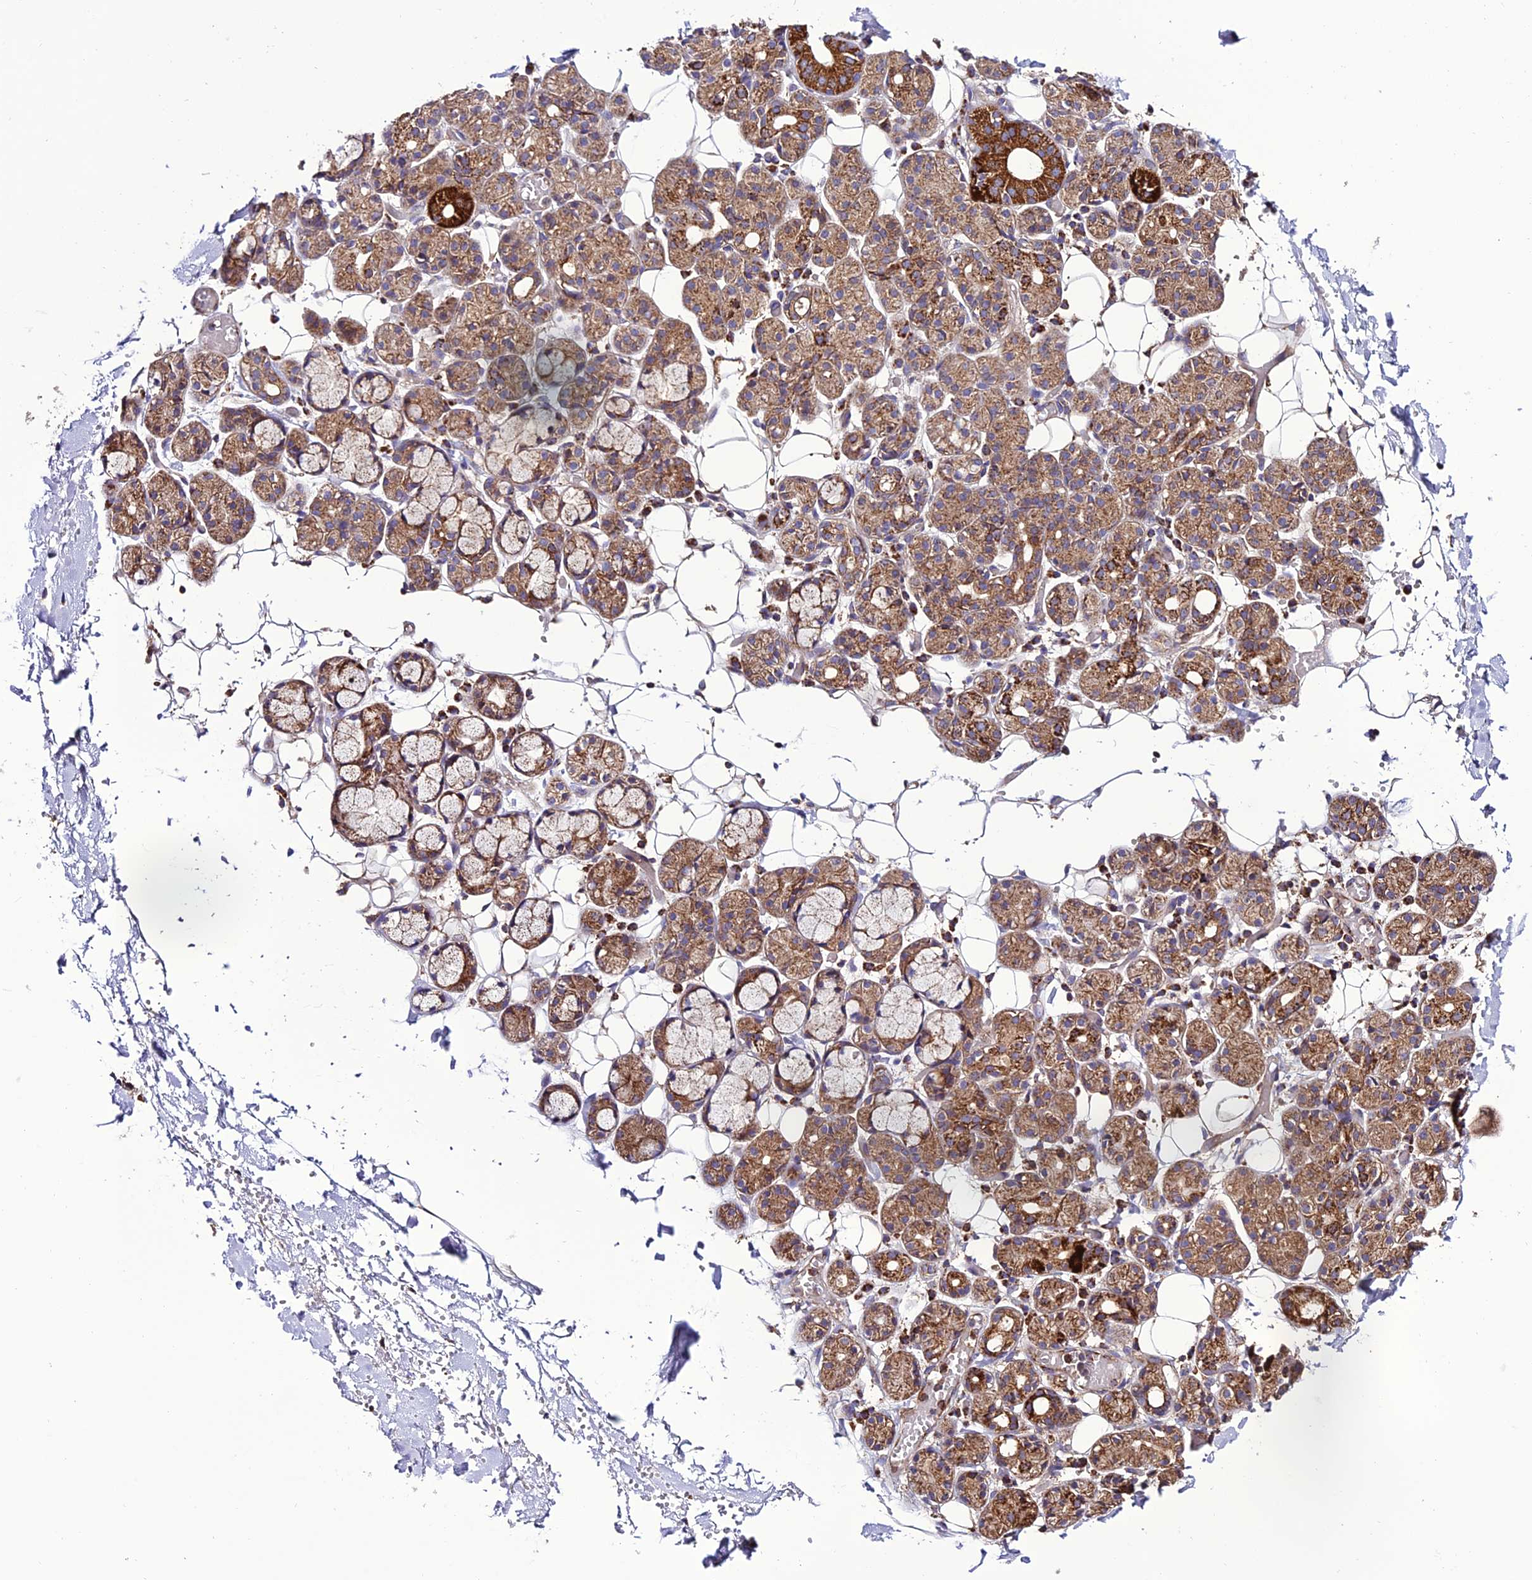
{"staining": {"intensity": "strong", "quantity": "25%-75%", "location": "cytoplasmic/membranous"}, "tissue": "salivary gland", "cell_type": "Glandular cells", "image_type": "normal", "snomed": [{"axis": "morphology", "description": "Normal tissue, NOS"}, {"axis": "topography", "description": "Salivary gland"}], "caption": "Brown immunohistochemical staining in unremarkable human salivary gland shows strong cytoplasmic/membranous expression in about 25%-75% of glandular cells.", "gene": "MRPS9", "patient": {"sex": "male", "age": 63}}